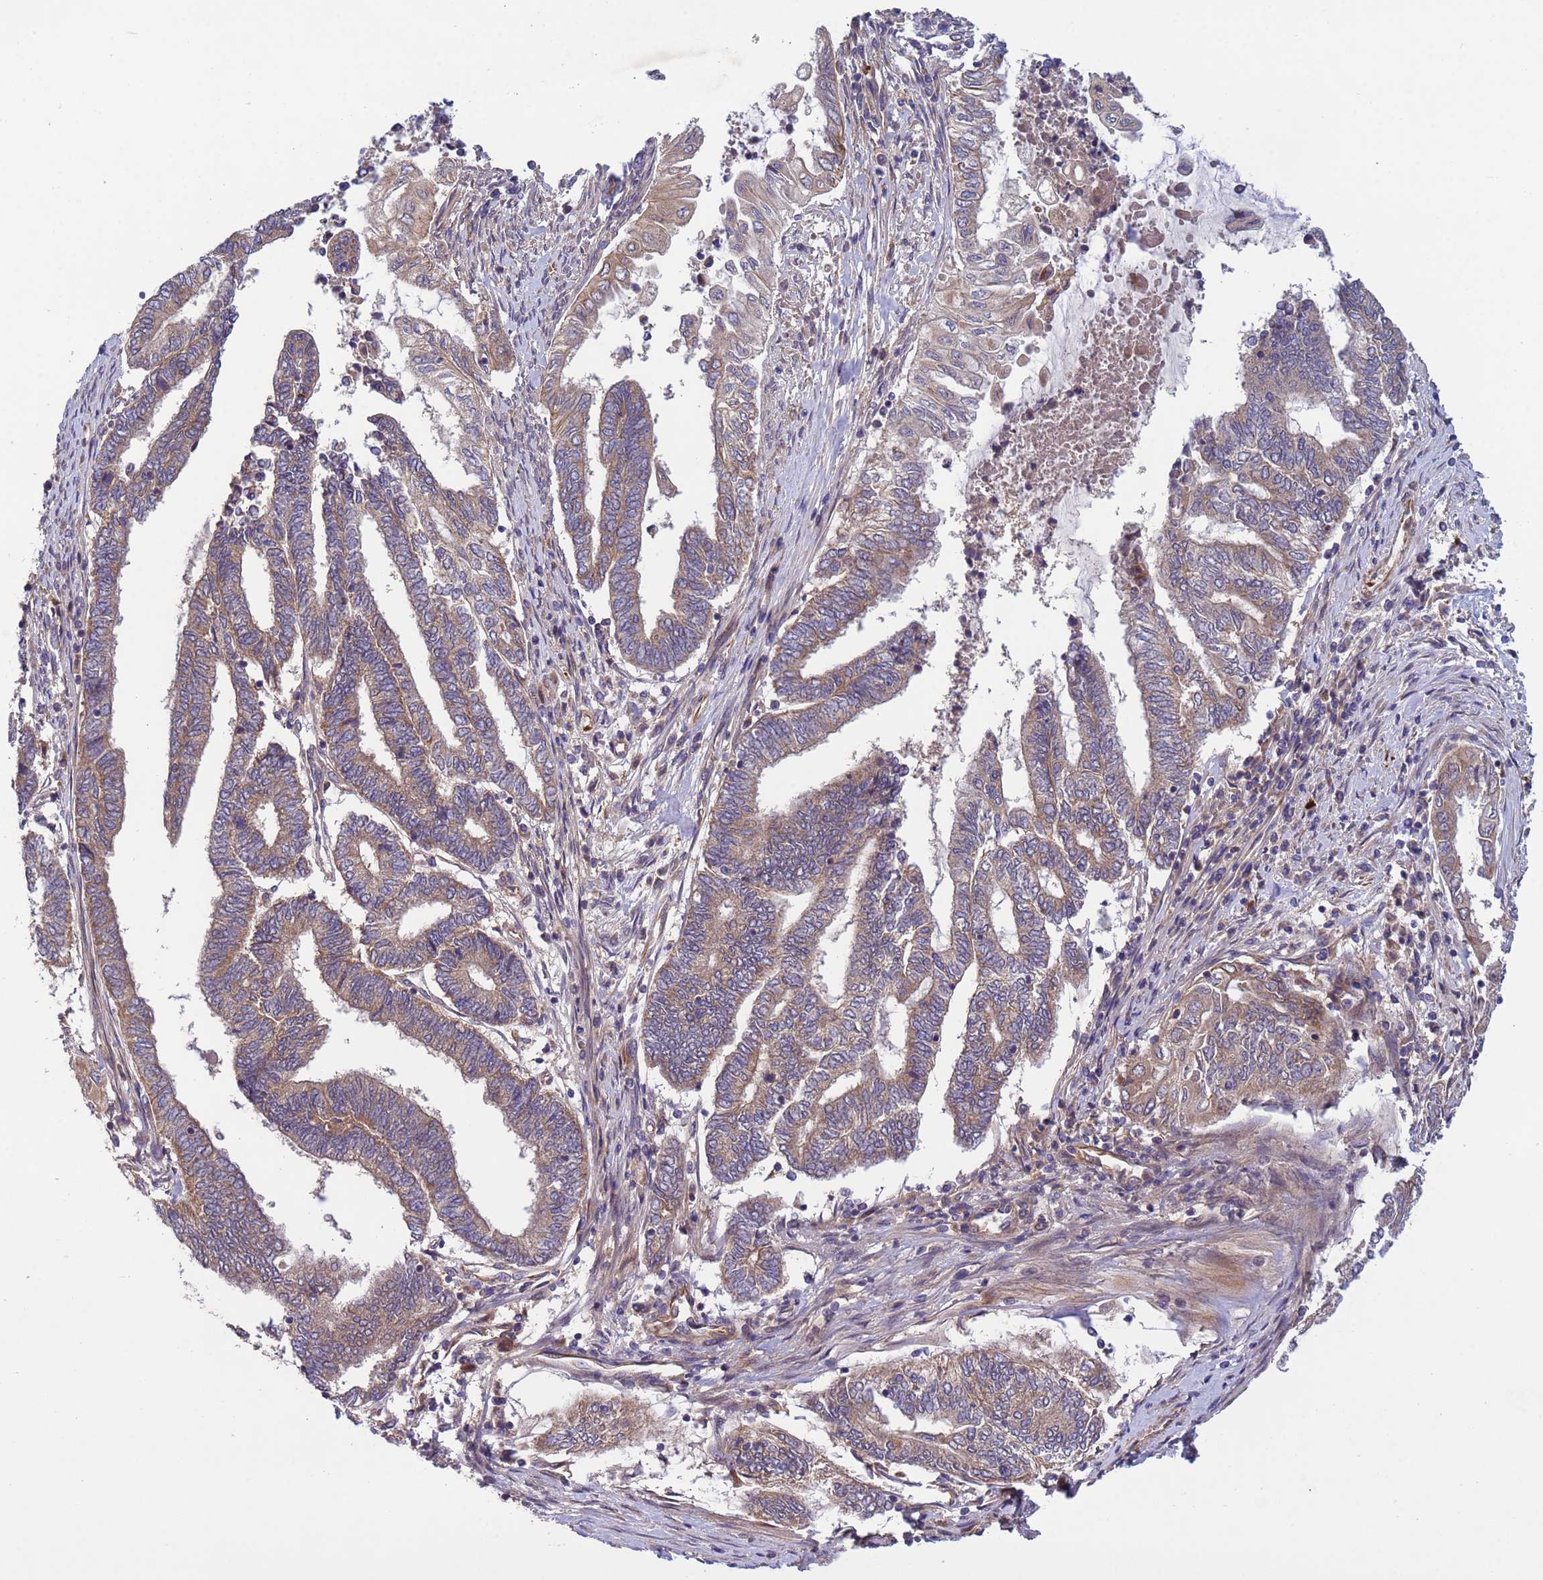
{"staining": {"intensity": "weak", "quantity": ">75%", "location": "cytoplasmic/membranous"}, "tissue": "endometrial cancer", "cell_type": "Tumor cells", "image_type": "cancer", "snomed": [{"axis": "morphology", "description": "Adenocarcinoma, NOS"}, {"axis": "topography", "description": "Uterus"}, {"axis": "topography", "description": "Endometrium"}], "caption": "DAB immunohistochemical staining of adenocarcinoma (endometrial) shows weak cytoplasmic/membranous protein positivity in about >75% of tumor cells. The staining was performed using DAB (3,3'-diaminobenzidine) to visualize the protein expression in brown, while the nuclei were stained in blue with hematoxylin (Magnification: 20x).", "gene": "RAB10", "patient": {"sex": "female", "age": 70}}